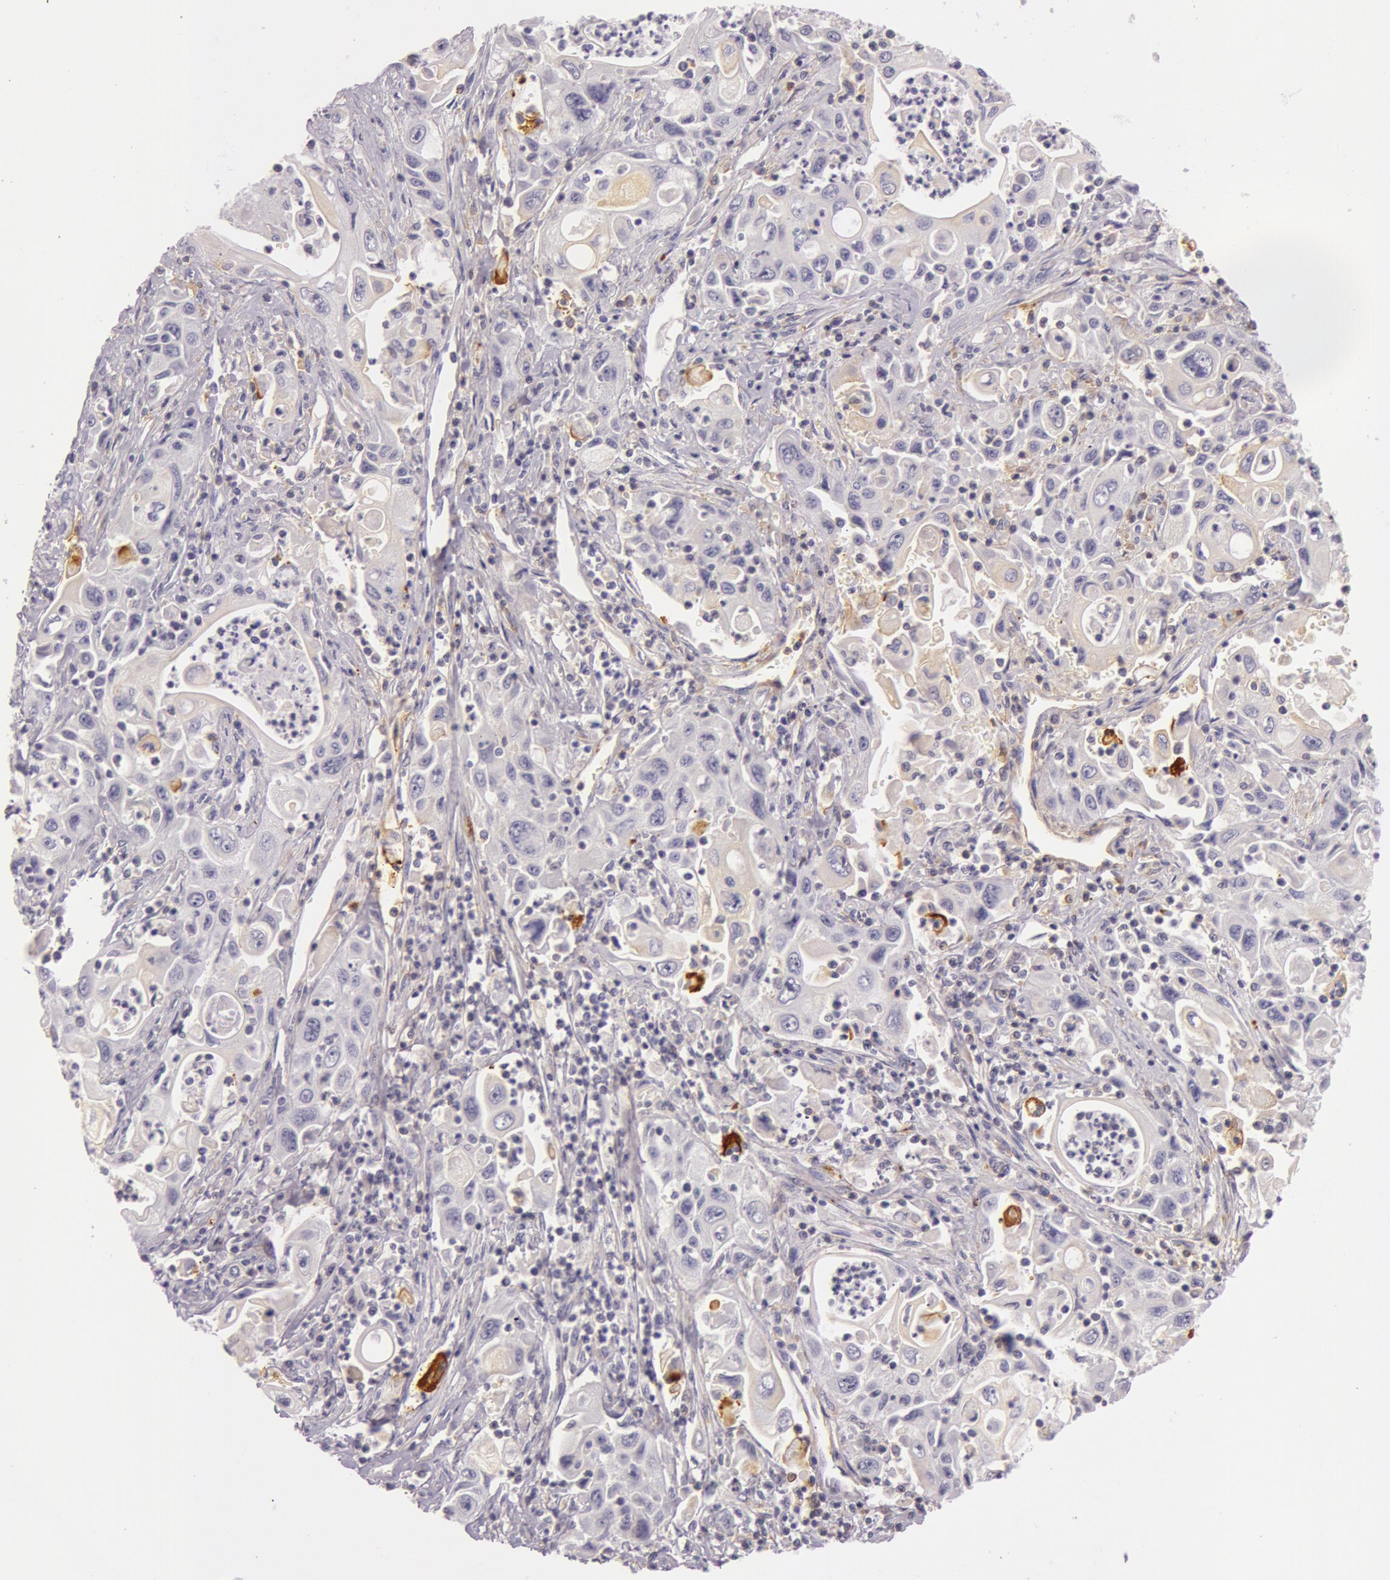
{"staining": {"intensity": "negative", "quantity": "none", "location": "none"}, "tissue": "pancreatic cancer", "cell_type": "Tumor cells", "image_type": "cancer", "snomed": [{"axis": "morphology", "description": "Adenocarcinoma, NOS"}, {"axis": "topography", "description": "Pancreas"}], "caption": "An IHC micrograph of pancreatic cancer is shown. There is no staining in tumor cells of pancreatic cancer. (Immunohistochemistry (ihc), brightfield microscopy, high magnification).", "gene": "C4BPA", "patient": {"sex": "male", "age": 70}}